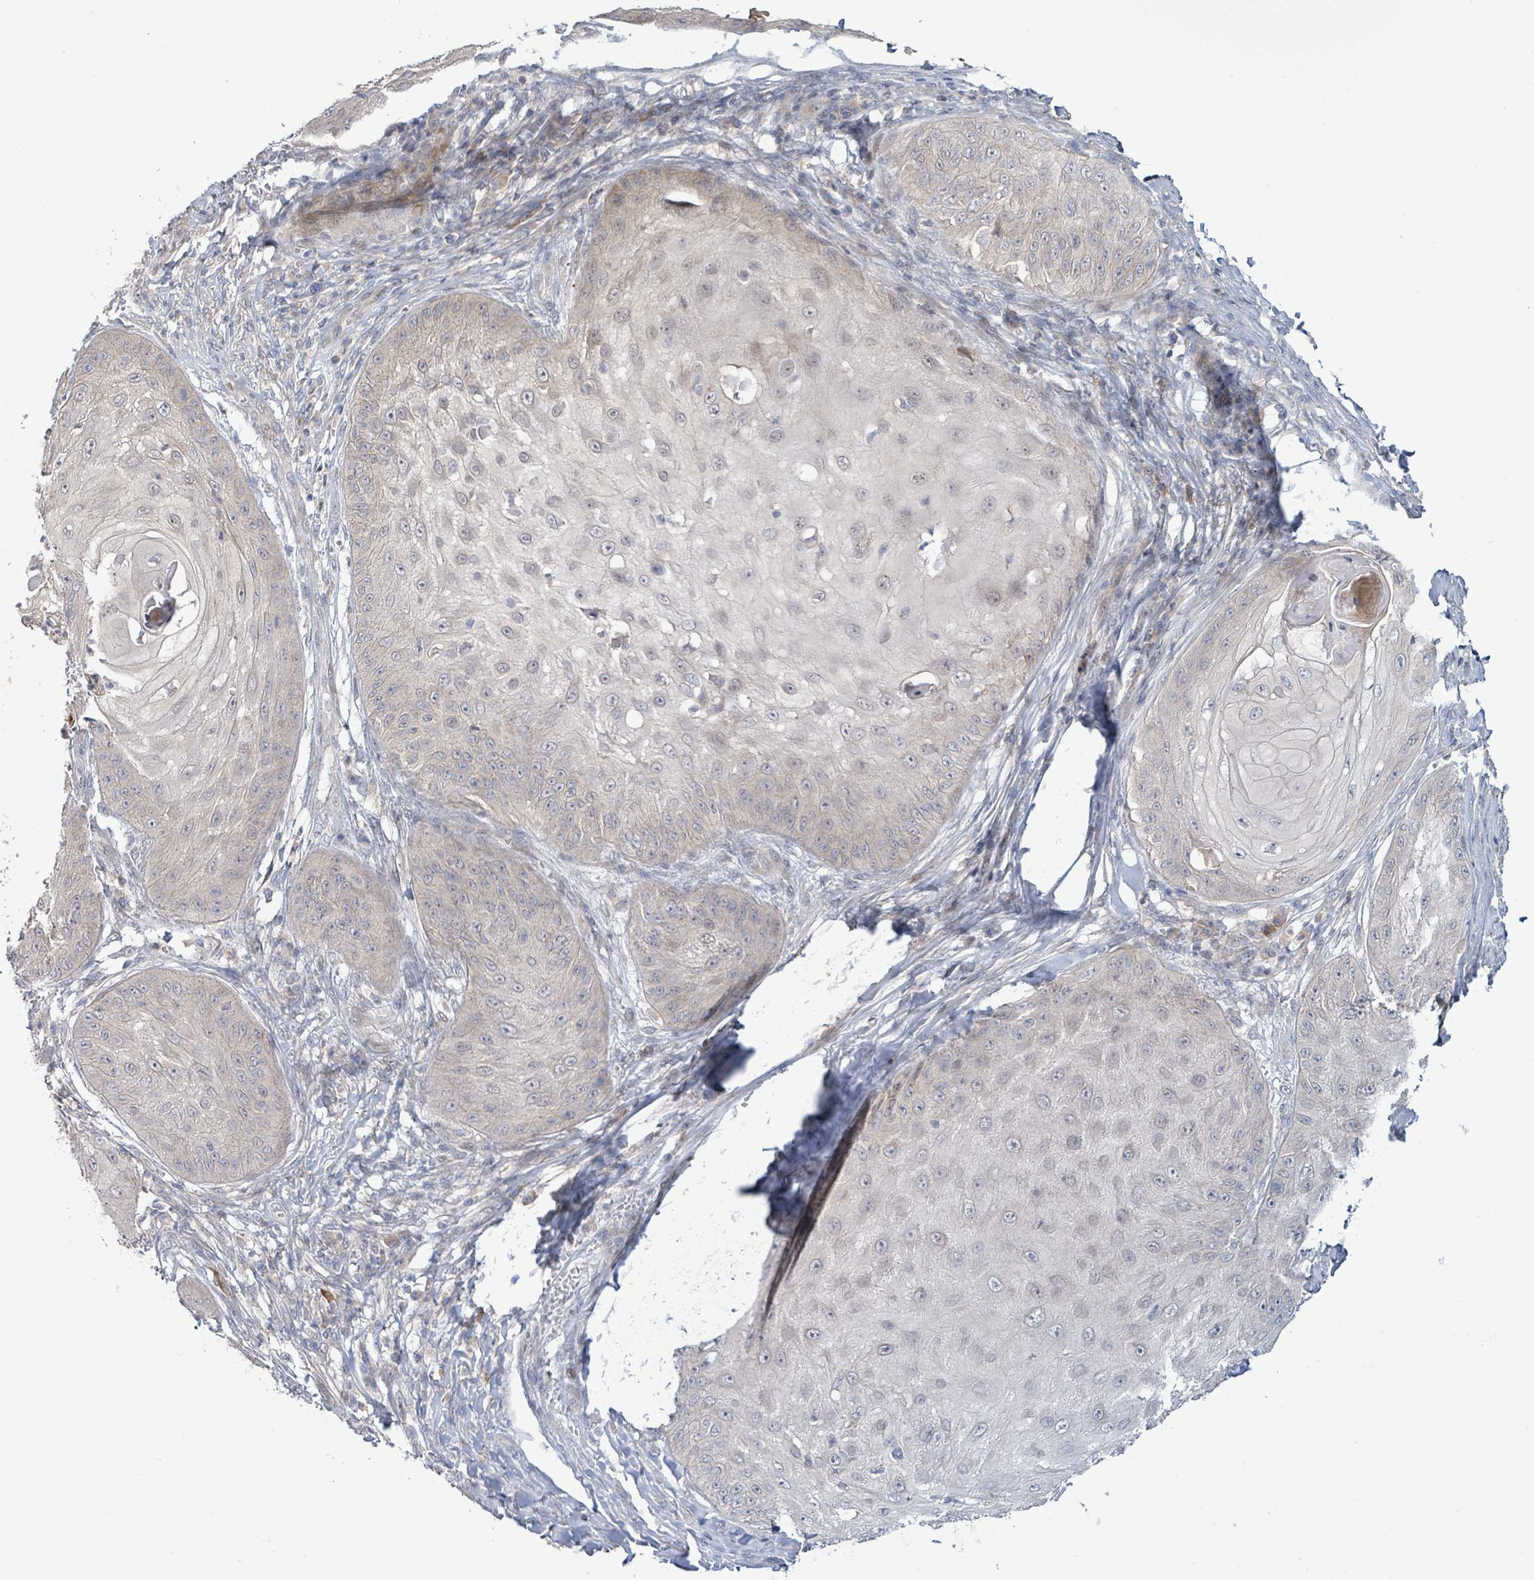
{"staining": {"intensity": "negative", "quantity": "none", "location": "none"}, "tissue": "skin cancer", "cell_type": "Tumor cells", "image_type": "cancer", "snomed": [{"axis": "morphology", "description": "Squamous cell carcinoma, NOS"}, {"axis": "topography", "description": "Skin"}], "caption": "This is a micrograph of immunohistochemistry staining of squamous cell carcinoma (skin), which shows no expression in tumor cells.", "gene": "SLIT3", "patient": {"sex": "male", "age": 70}}